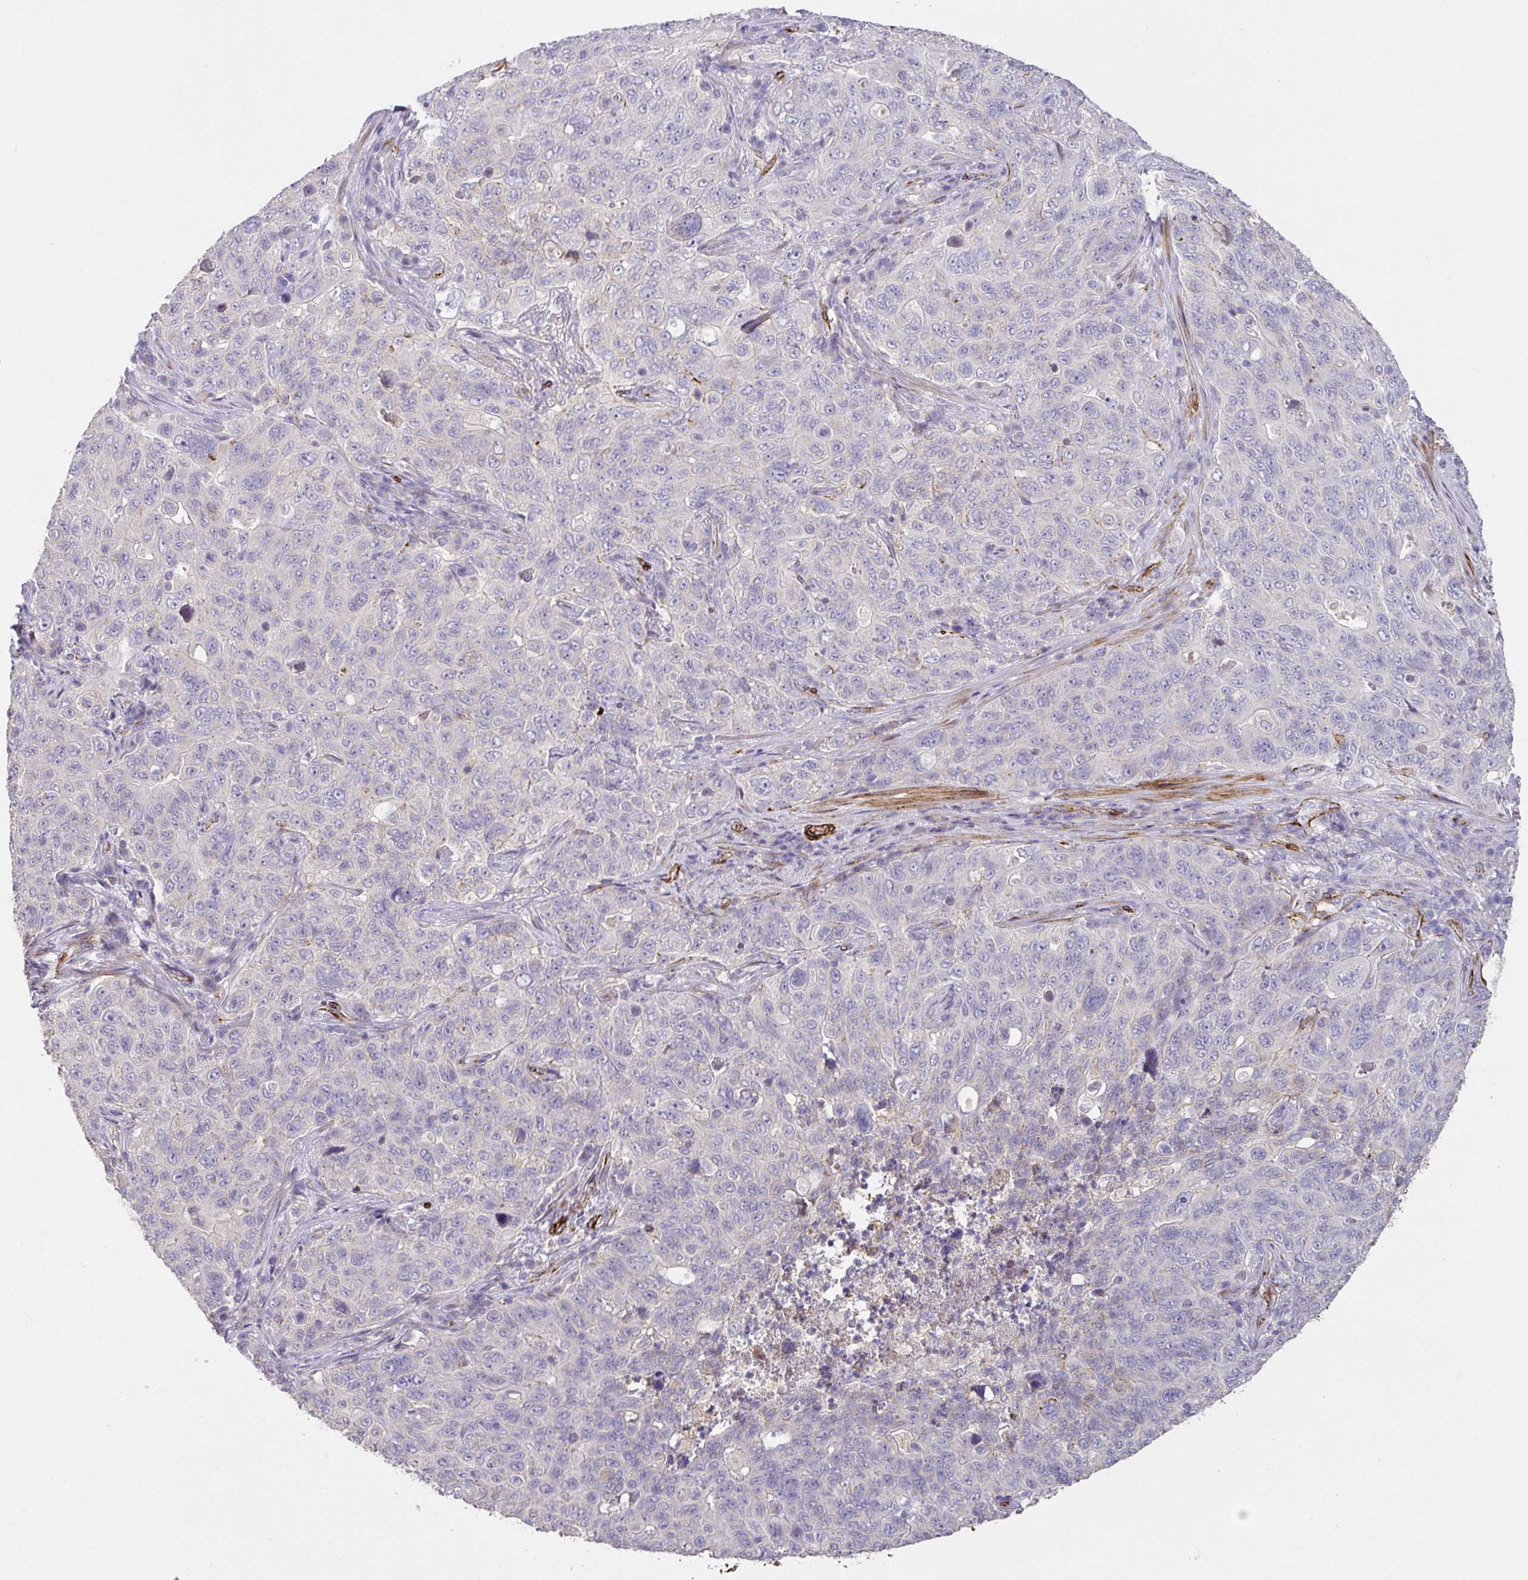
{"staining": {"intensity": "negative", "quantity": "none", "location": "none"}, "tissue": "pancreatic cancer", "cell_type": "Tumor cells", "image_type": "cancer", "snomed": [{"axis": "morphology", "description": "Adenocarcinoma, NOS"}, {"axis": "topography", "description": "Pancreas"}], "caption": "There is no significant staining in tumor cells of pancreatic cancer.", "gene": "SLC25A17", "patient": {"sex": "male", "age": 68}}